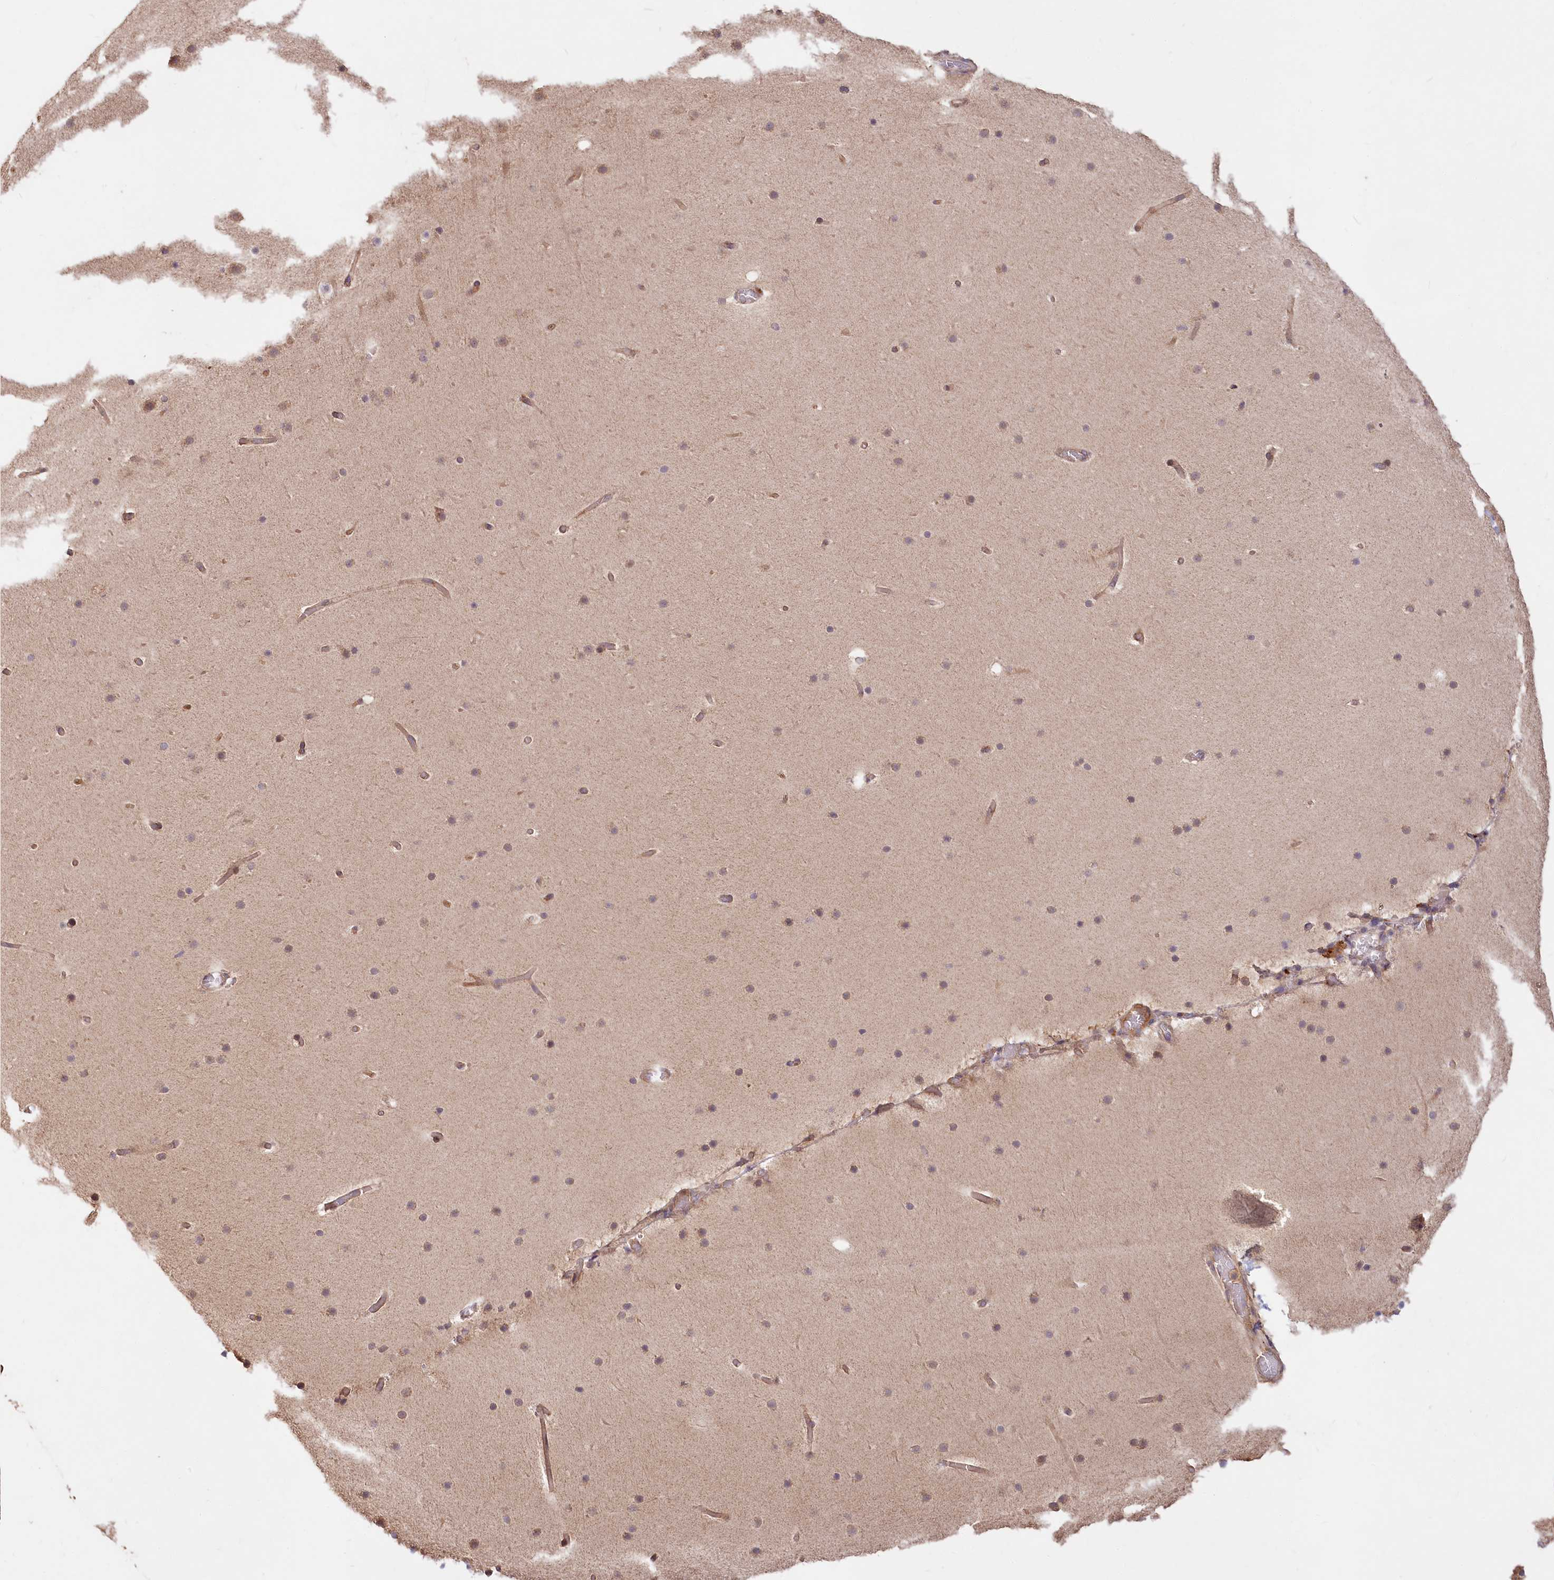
{"staining": {"intensity": "moderate", "quantity": "25%-75%", "location": "cytoplasmic/membranous"}, "tissue": "cerebellum", "cell_type": "Cells in granular layer", "image_type": "normal", "snomed": [{"axis": "morphology", "description": "Normal tissue, NOS"}, {"axis": "topography", "description": "Cerebellum"}], "caption": "Immunohistochemical staining of normal cerebellum shows moderate cytoplasmic/membranous protein staining in approximately 25%-75% of cells in granular layer.", "gene": "IRAK1BP1", "patient": {"sex": "male", "age": 57}}